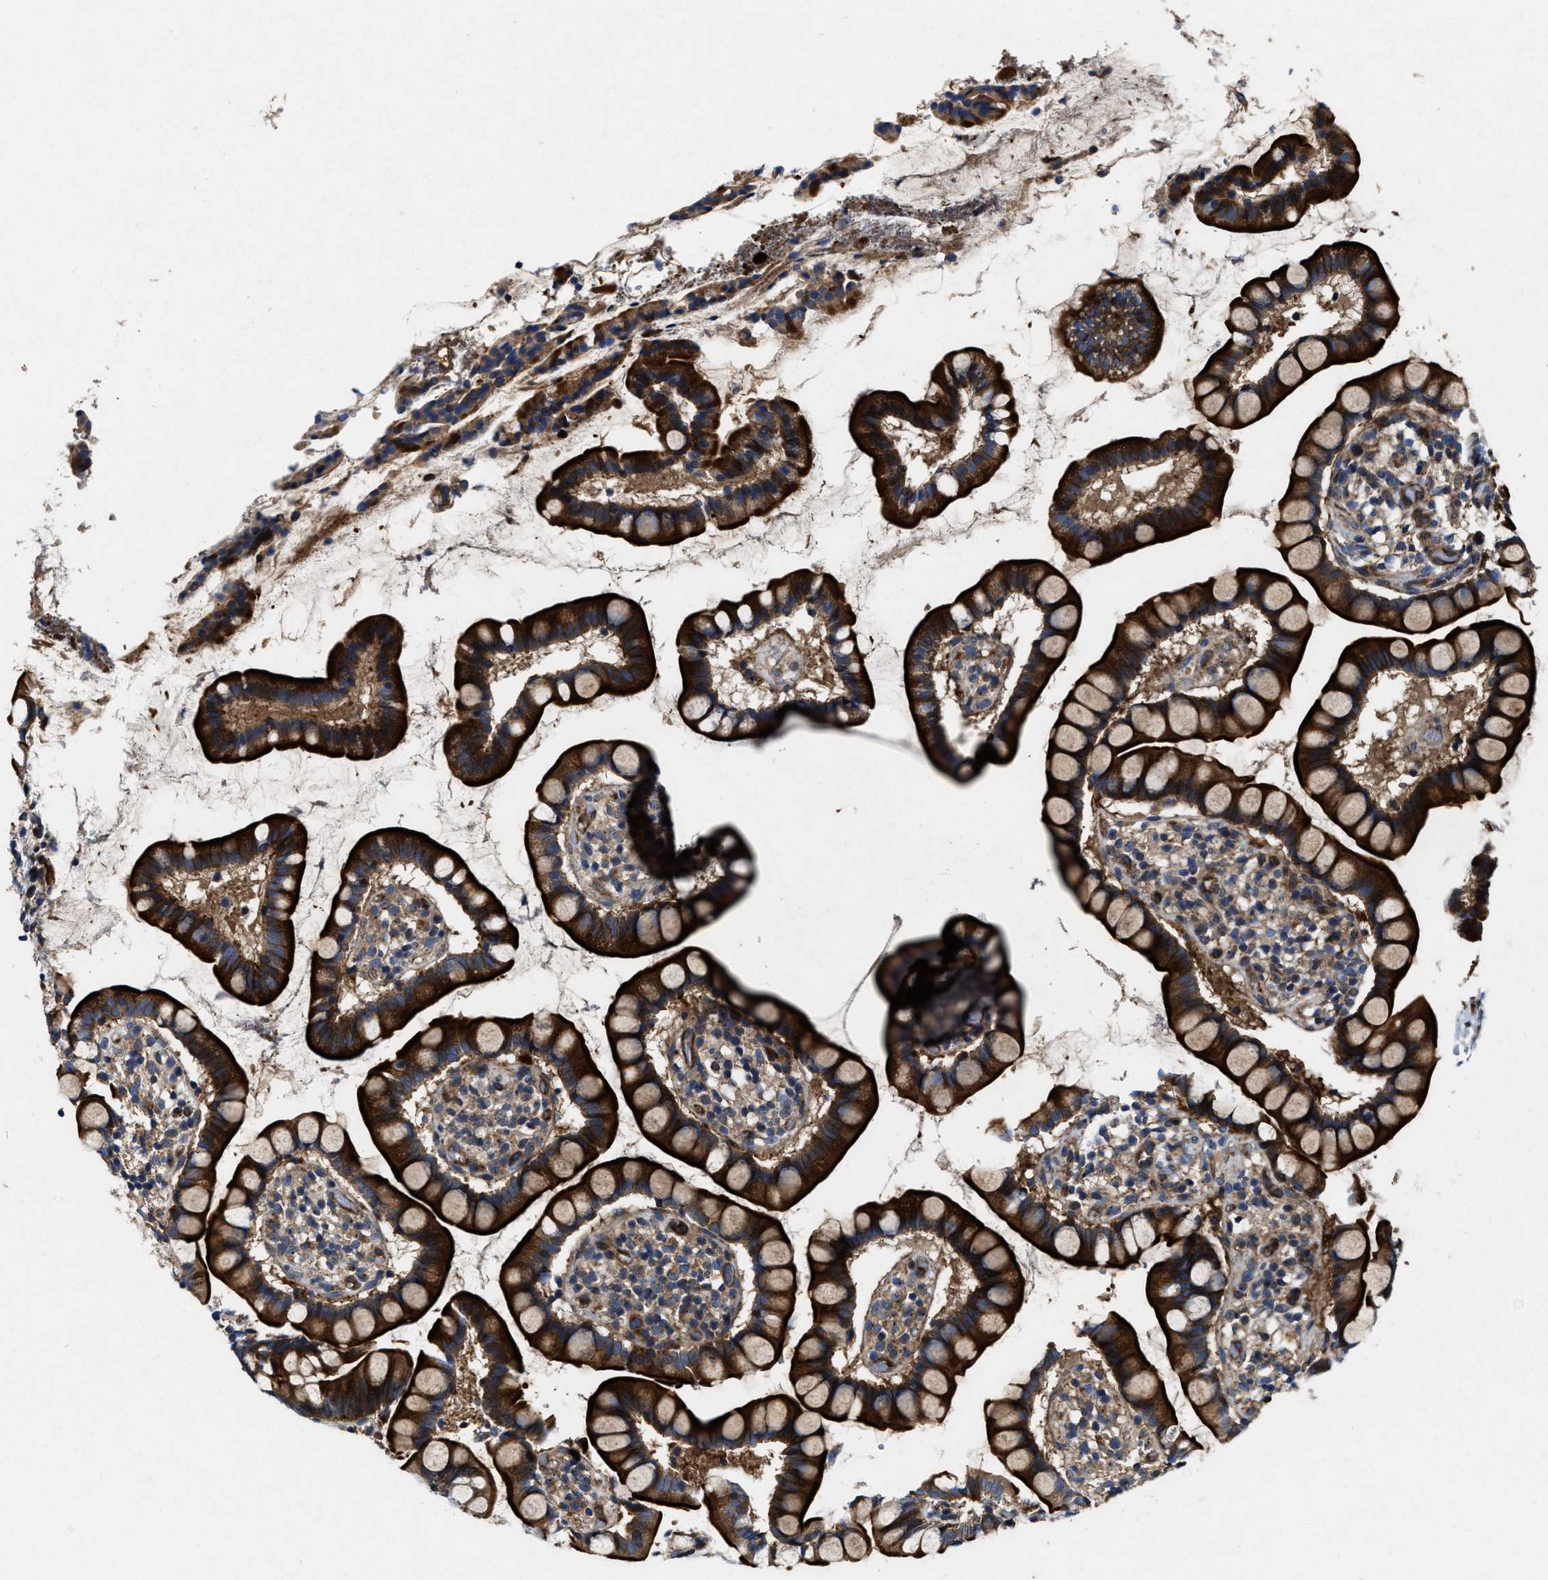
{"staining": {"intensity": "strong", "quantity": ">75%", "location": "cytoplasmic/membranous"}, "tissue": "small intestine", "cell_type": "Glandular cells", "image_type": "normal", "snomed": [{"axis": "morphology", "description": "Normal tissue, NOS"}, {"axis": "topography", "description": "Small intestine"}], "caption": "An immunohistochemistry image of normal tissue is shown. Protein staining in brown shows strong cytoplasmic/membranous positivity in small intestine within glandular cells. Ihc stains the protein in brown and the nuclei are stained blue.", "gene": "PTAR1", "patient": {"sex": "female", "age": 84}}